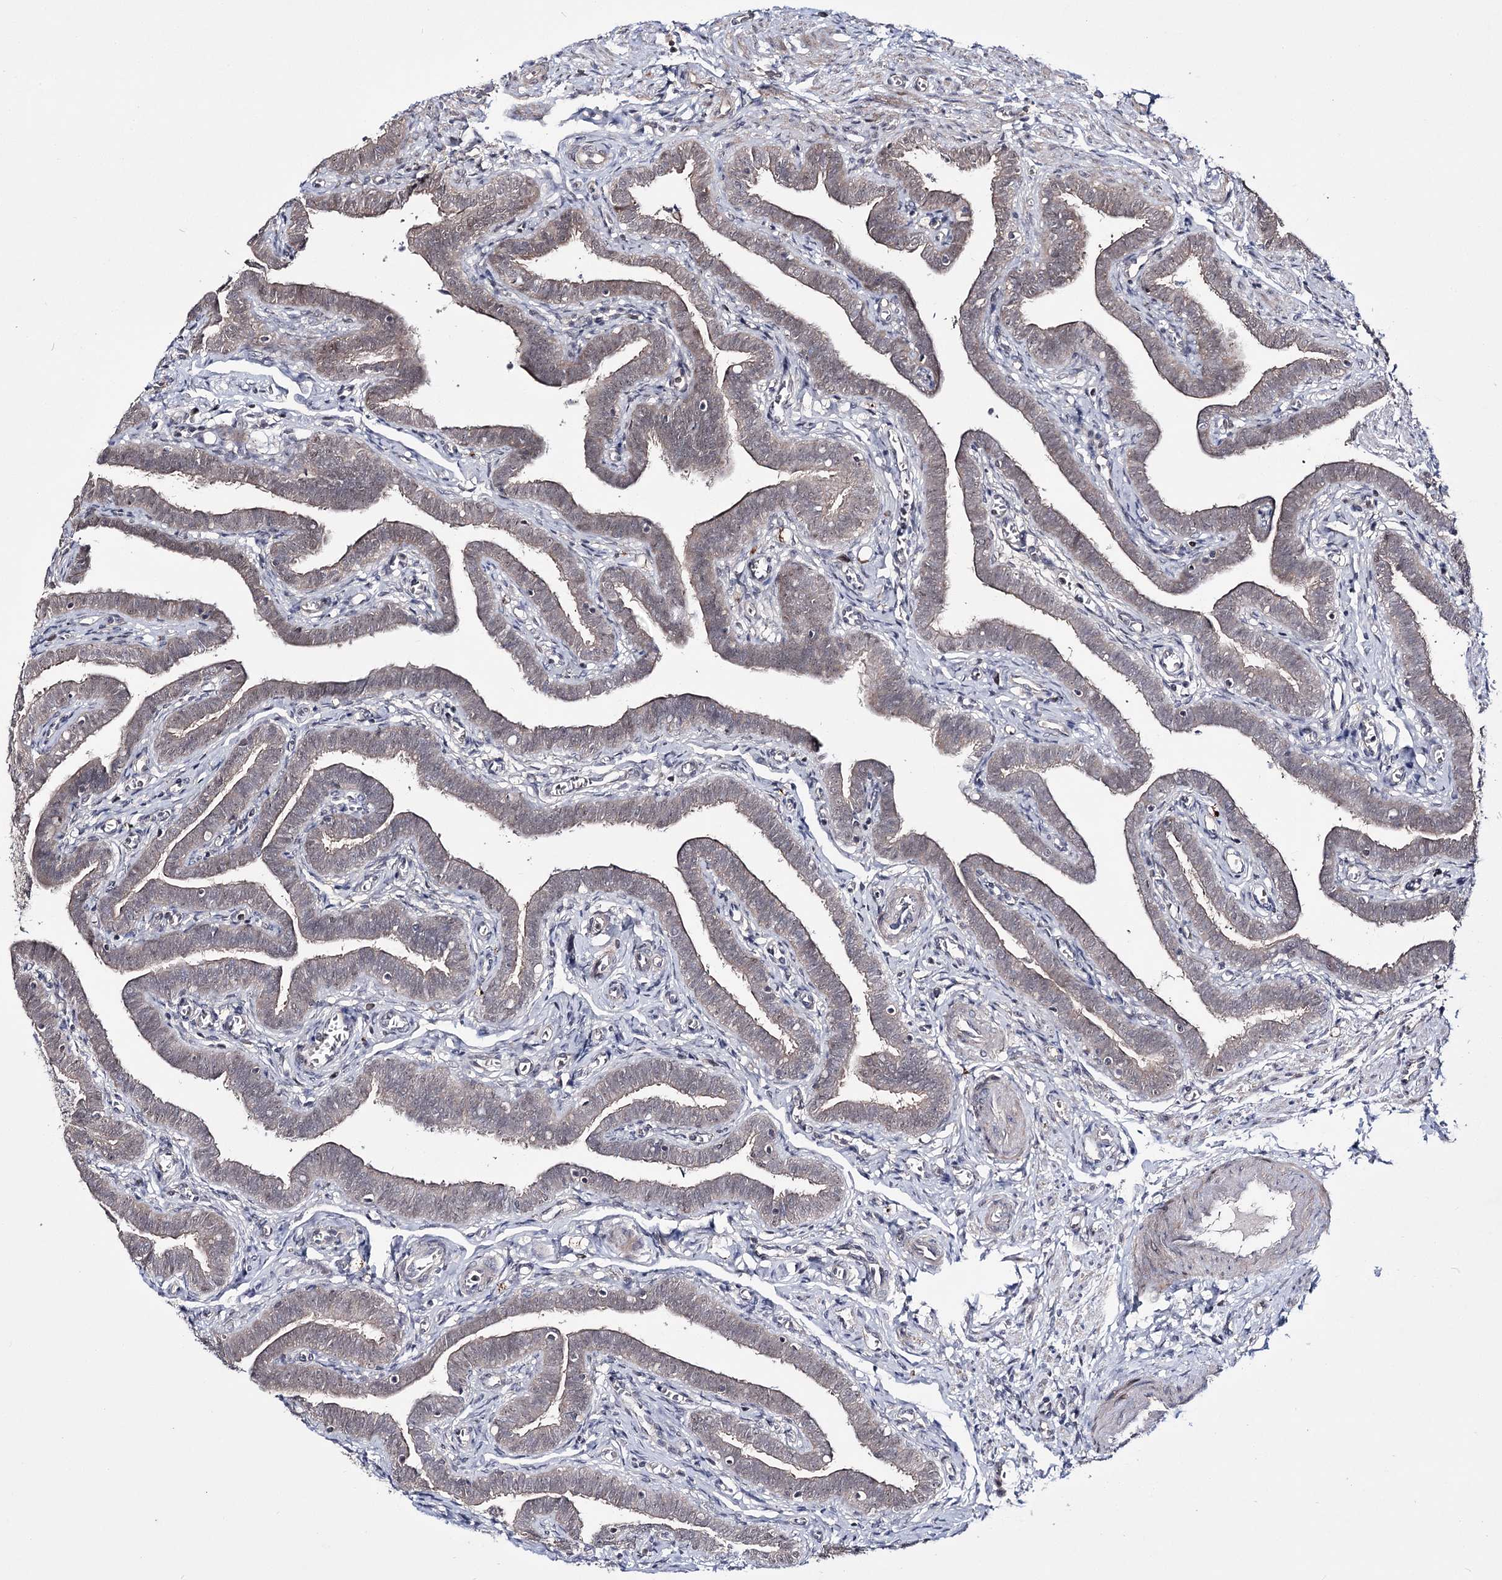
{"staining": {"intensity": "weak", "quantity": "25%-75%", "location": "cytoplasmic/membranous,nuclear"}, "tissue": "fallopian tube", "cell_type": "Glandular cells", "image_type": "normal", "snomed": [{"axis": "morphology", "description": "Normal tissue, NOS"}, {"axis": "topography", "description": "Fallopian tube"}], "caption": "DAB immunohistochemical staining of normal fallopian tube exhibits weak cytoplasmic/membranous,nuclear protein expression in approximately 25%-75% of glandular cells.", "gene": "HOXC11", "patient": {"sex": "female", "age": 36}}